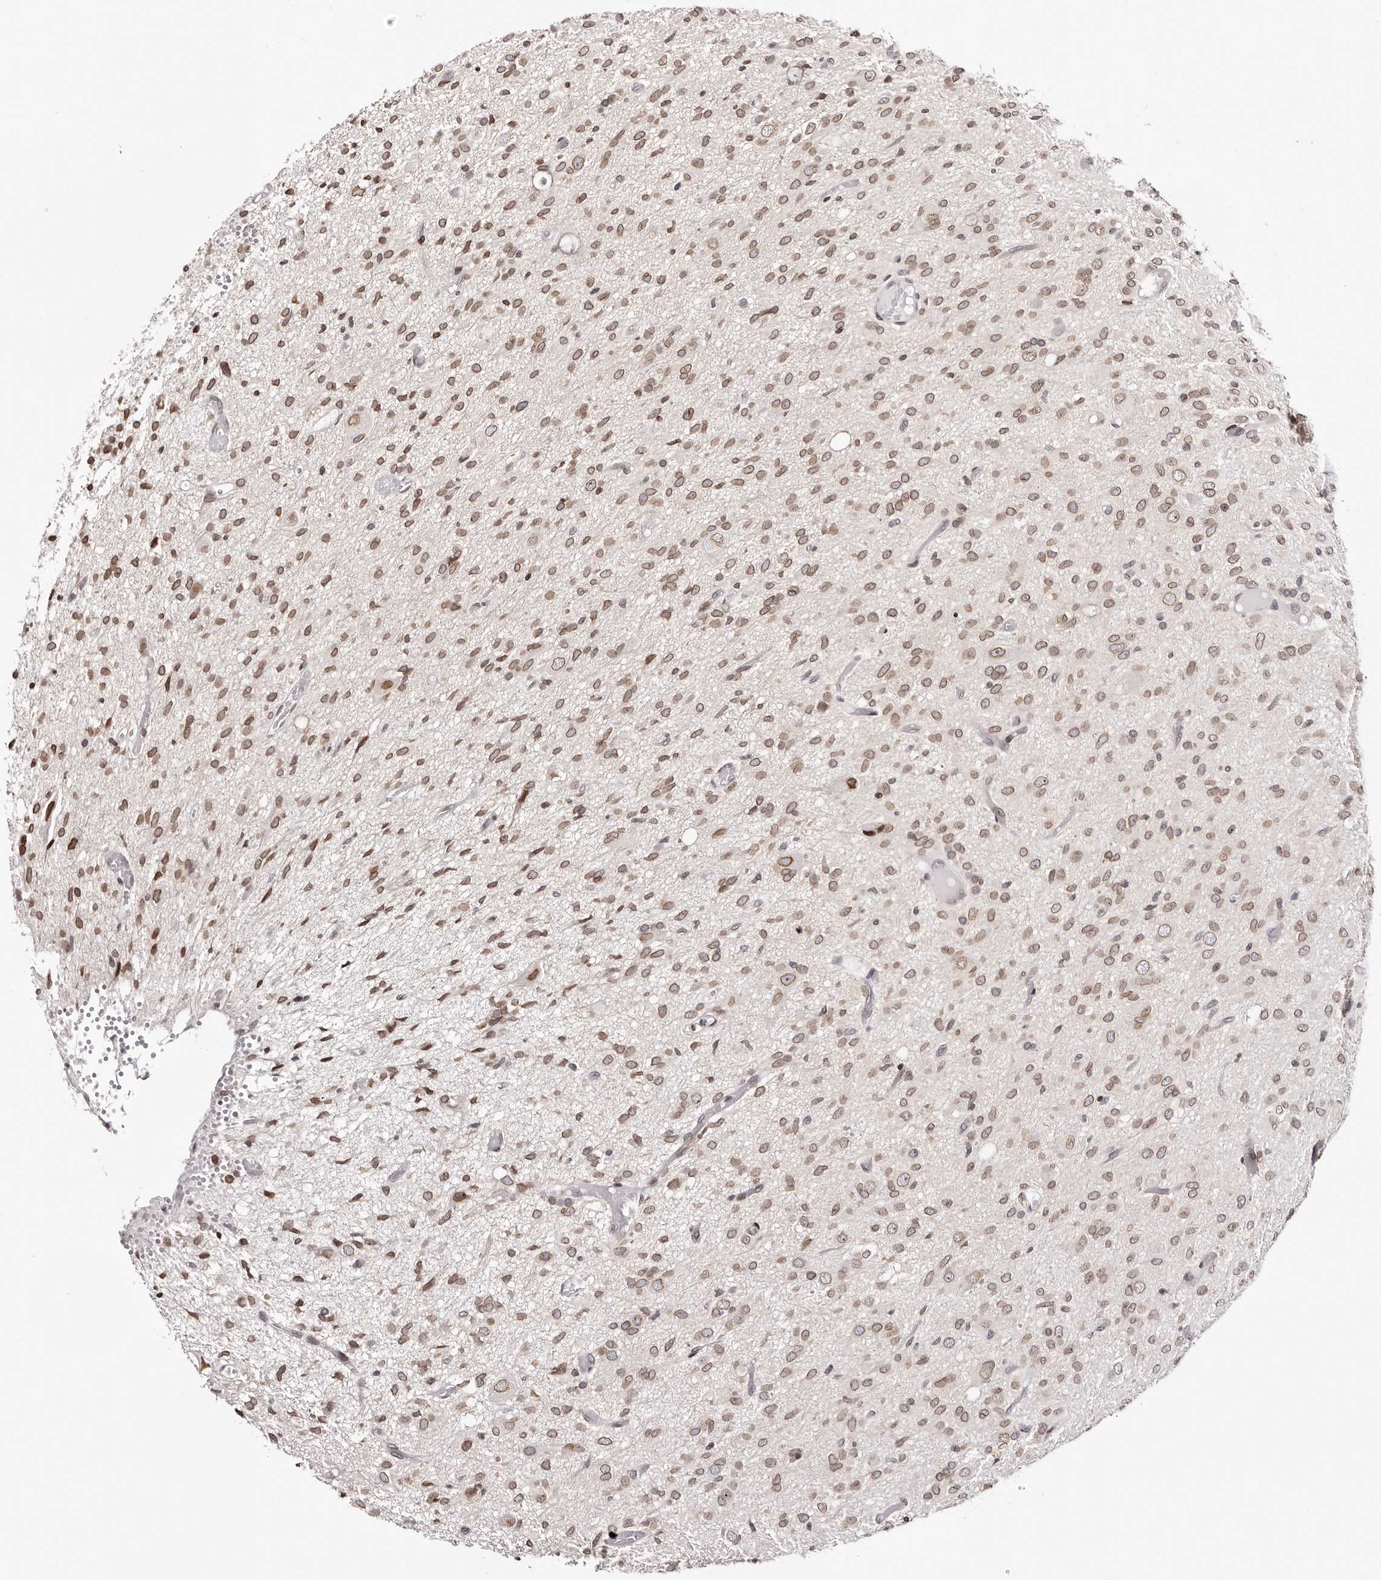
{"staining": {"intensity": "moderate", "quantity": ">75%", "location": "cytoplasmic/membranous,nuclear"}, "tissue": "glioma", "cell_type": "Tumor cells", "image_type": "cancer", "snomed": [{"axis": "morphology", "description": "Glioma, malignant, High grade"}, {"axis": "topography", "description": "Brain"}], "caption": "A micrograph of human malignant glioma (high-grade) stained for a protein shows moderate cytoplasmic/membranous and nuclear brown staining in tumor cells.", "gene": "NUP153", "patient": {"sex": "female", "age": 59}}